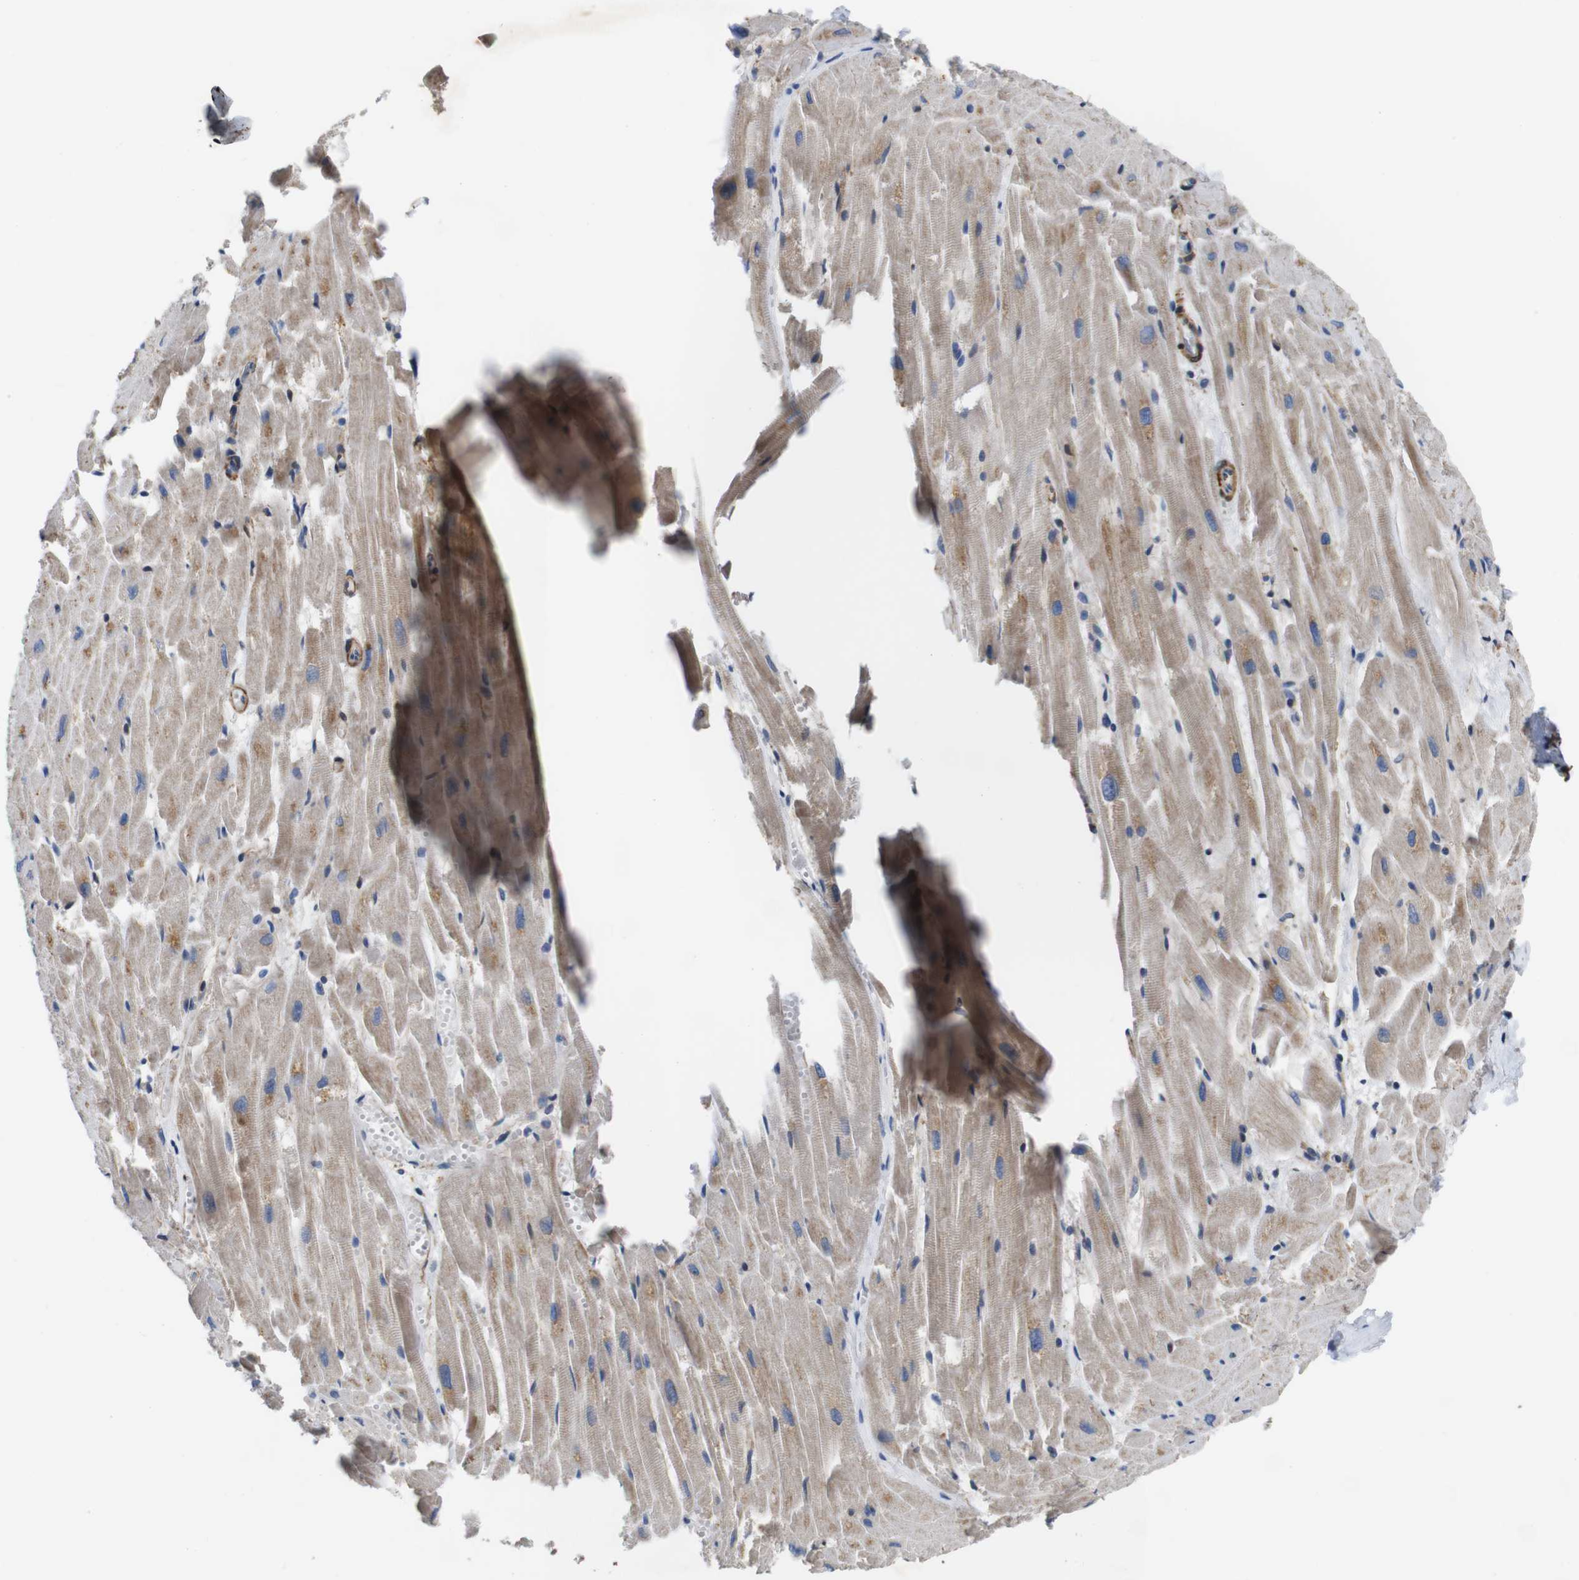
{"staining": {"intensity": "weak", "quantity": "25%-75%", "location": "cytoplasmic/membranous"}, "tissue": "heart muscle", "cell_type": "Cardiomyocytes", "image_type": "normal", "snomed": [{"axis": "morphology", "description": "Normal tissue, NOS"}, {"axis": "topography", "description": "Heart"}], "caption": "Cardiomyocytes show low levels of weak cytoplasmic/membranous positivity in about 25%-75% of cells in normal human heart muscle.", "gene": "GGT7", "patient": {"sex": "female", "age": 19}}